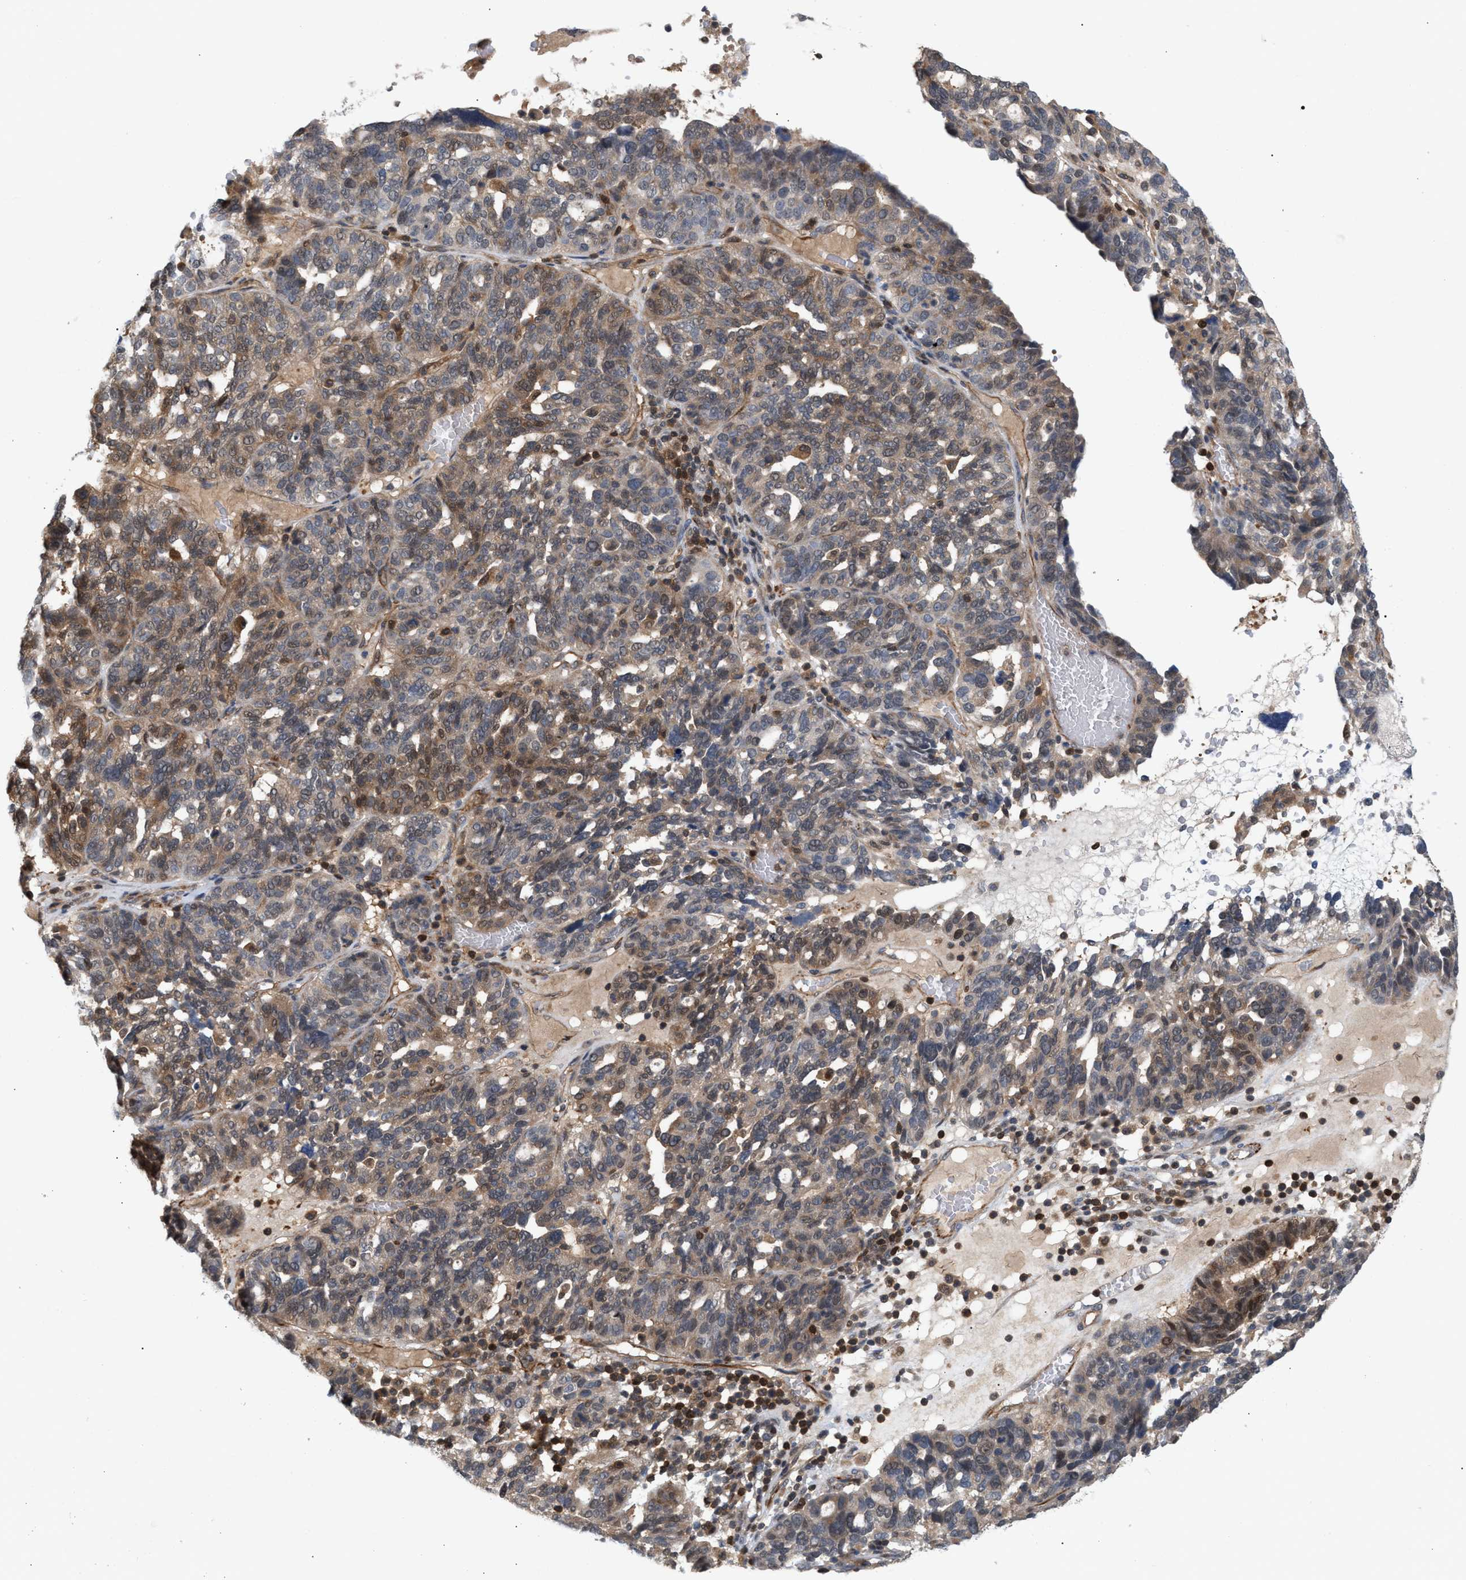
{"staining": {"intensity": "weak", "quantity": "25%-75%", "location": "cytoplasmic/membranous"}, "tissue": "ovarian cancer", "cell_type": "Tumor cells", "image_type": "cancer", "snomed": [{"axis": "morphology", "description": "Cystadenocarcinoma, serous, NOS"}, {"axis": "topography", "description": "Ovary"}], "caption": "Weak cytoplasmic/membranous protein expression is present in approximately 25%-75% of tumor cells in ovarian serous cystadenocarcinoma.", "gene": "GLOD4", "patient": {"sex": "female", "age": 59}}